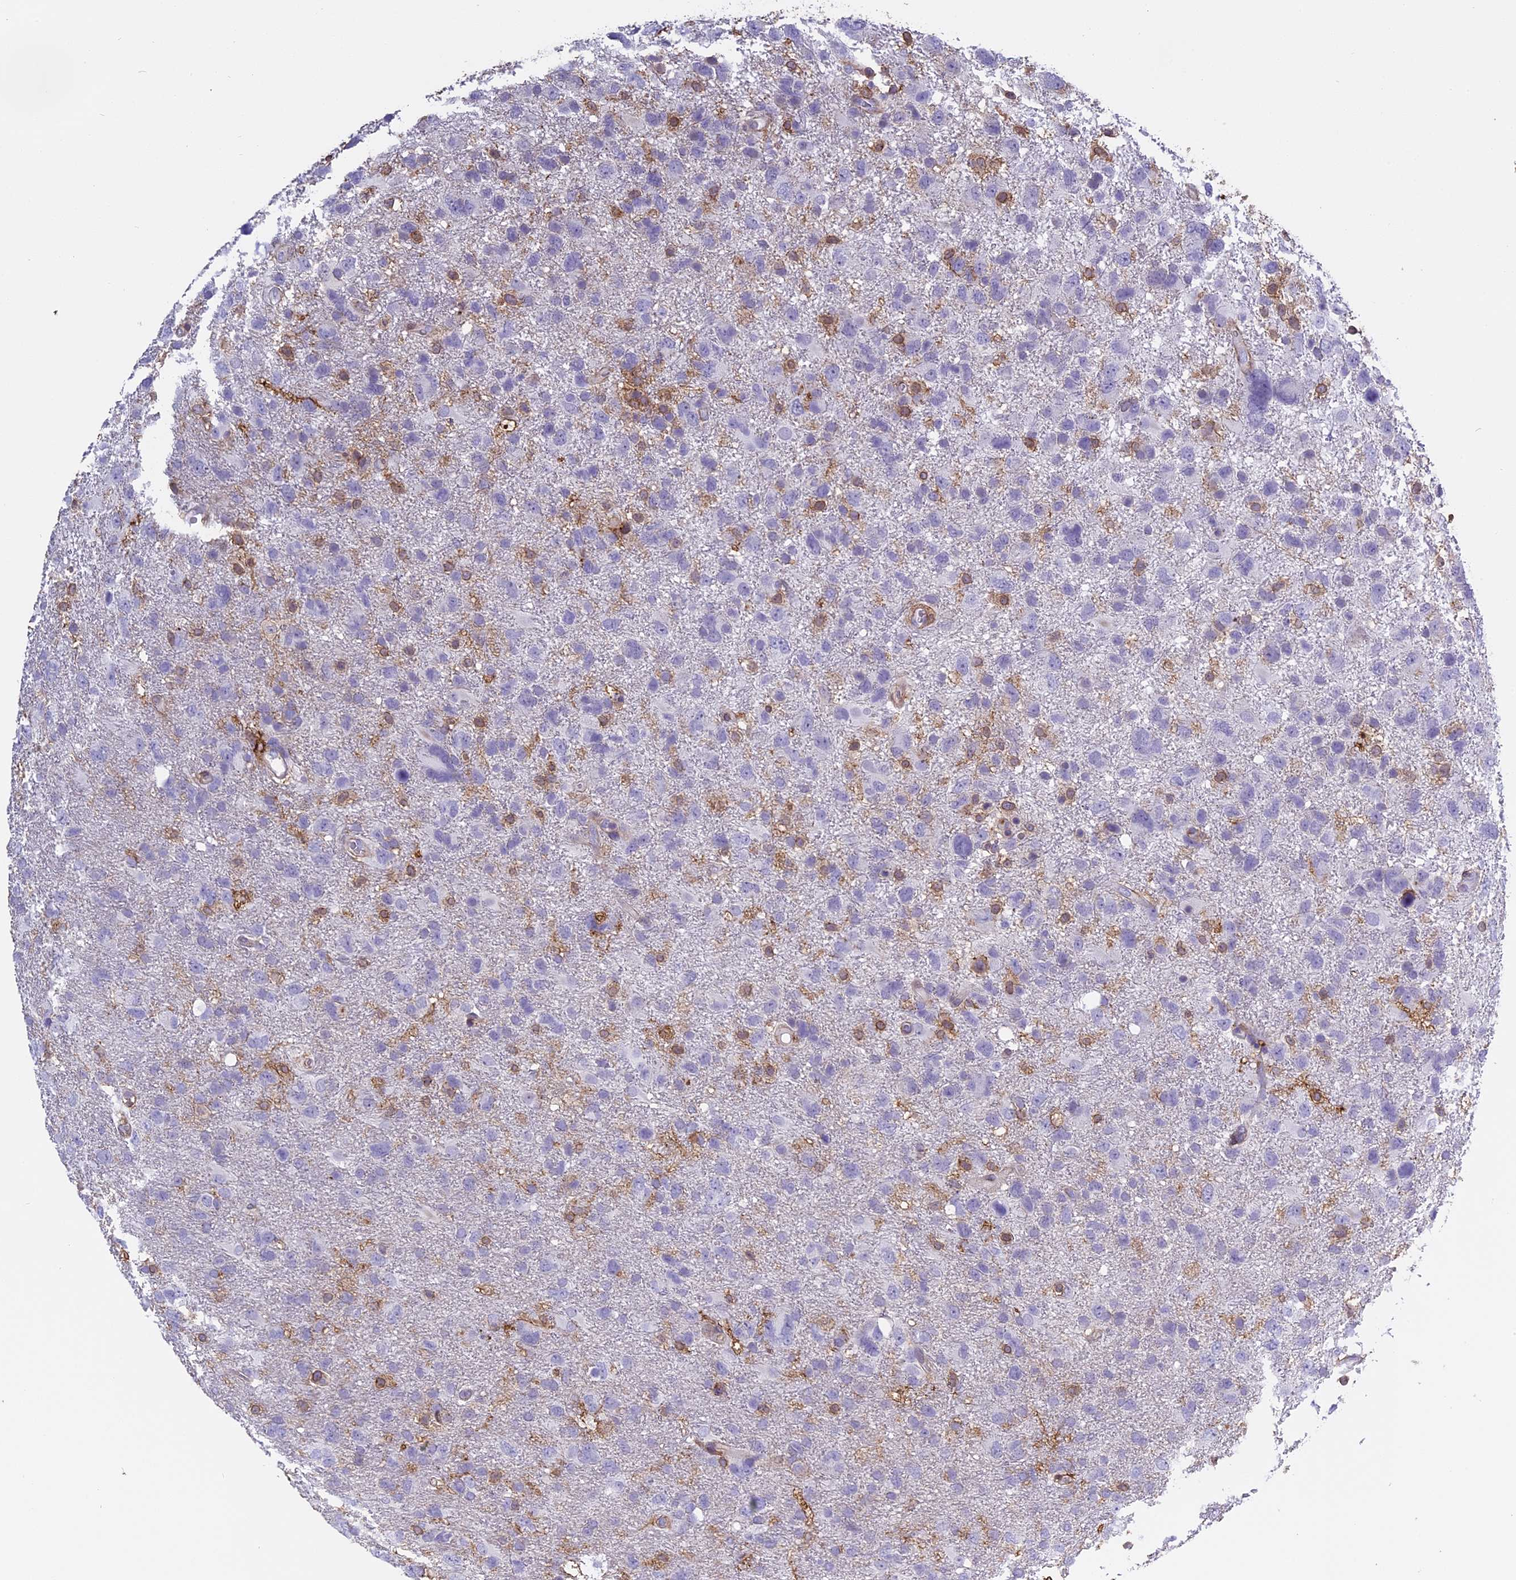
{"staining": {"intensity": "negative", "quantity": "none", "location": "none"}, "tissue": "glioma", "cell_type": "Tumor cells", "image_type": "cancer", "snomed": [{"axis": "morphology", "description": "Glioma, malignant, High grade"}, {"axis": "topography", "description": "Brain"}], "caption": "Tumor cells are negative for protein expression in human glioma.", "gene": "TMEM255B", "patient": {"sex": "male", "age": 61}}